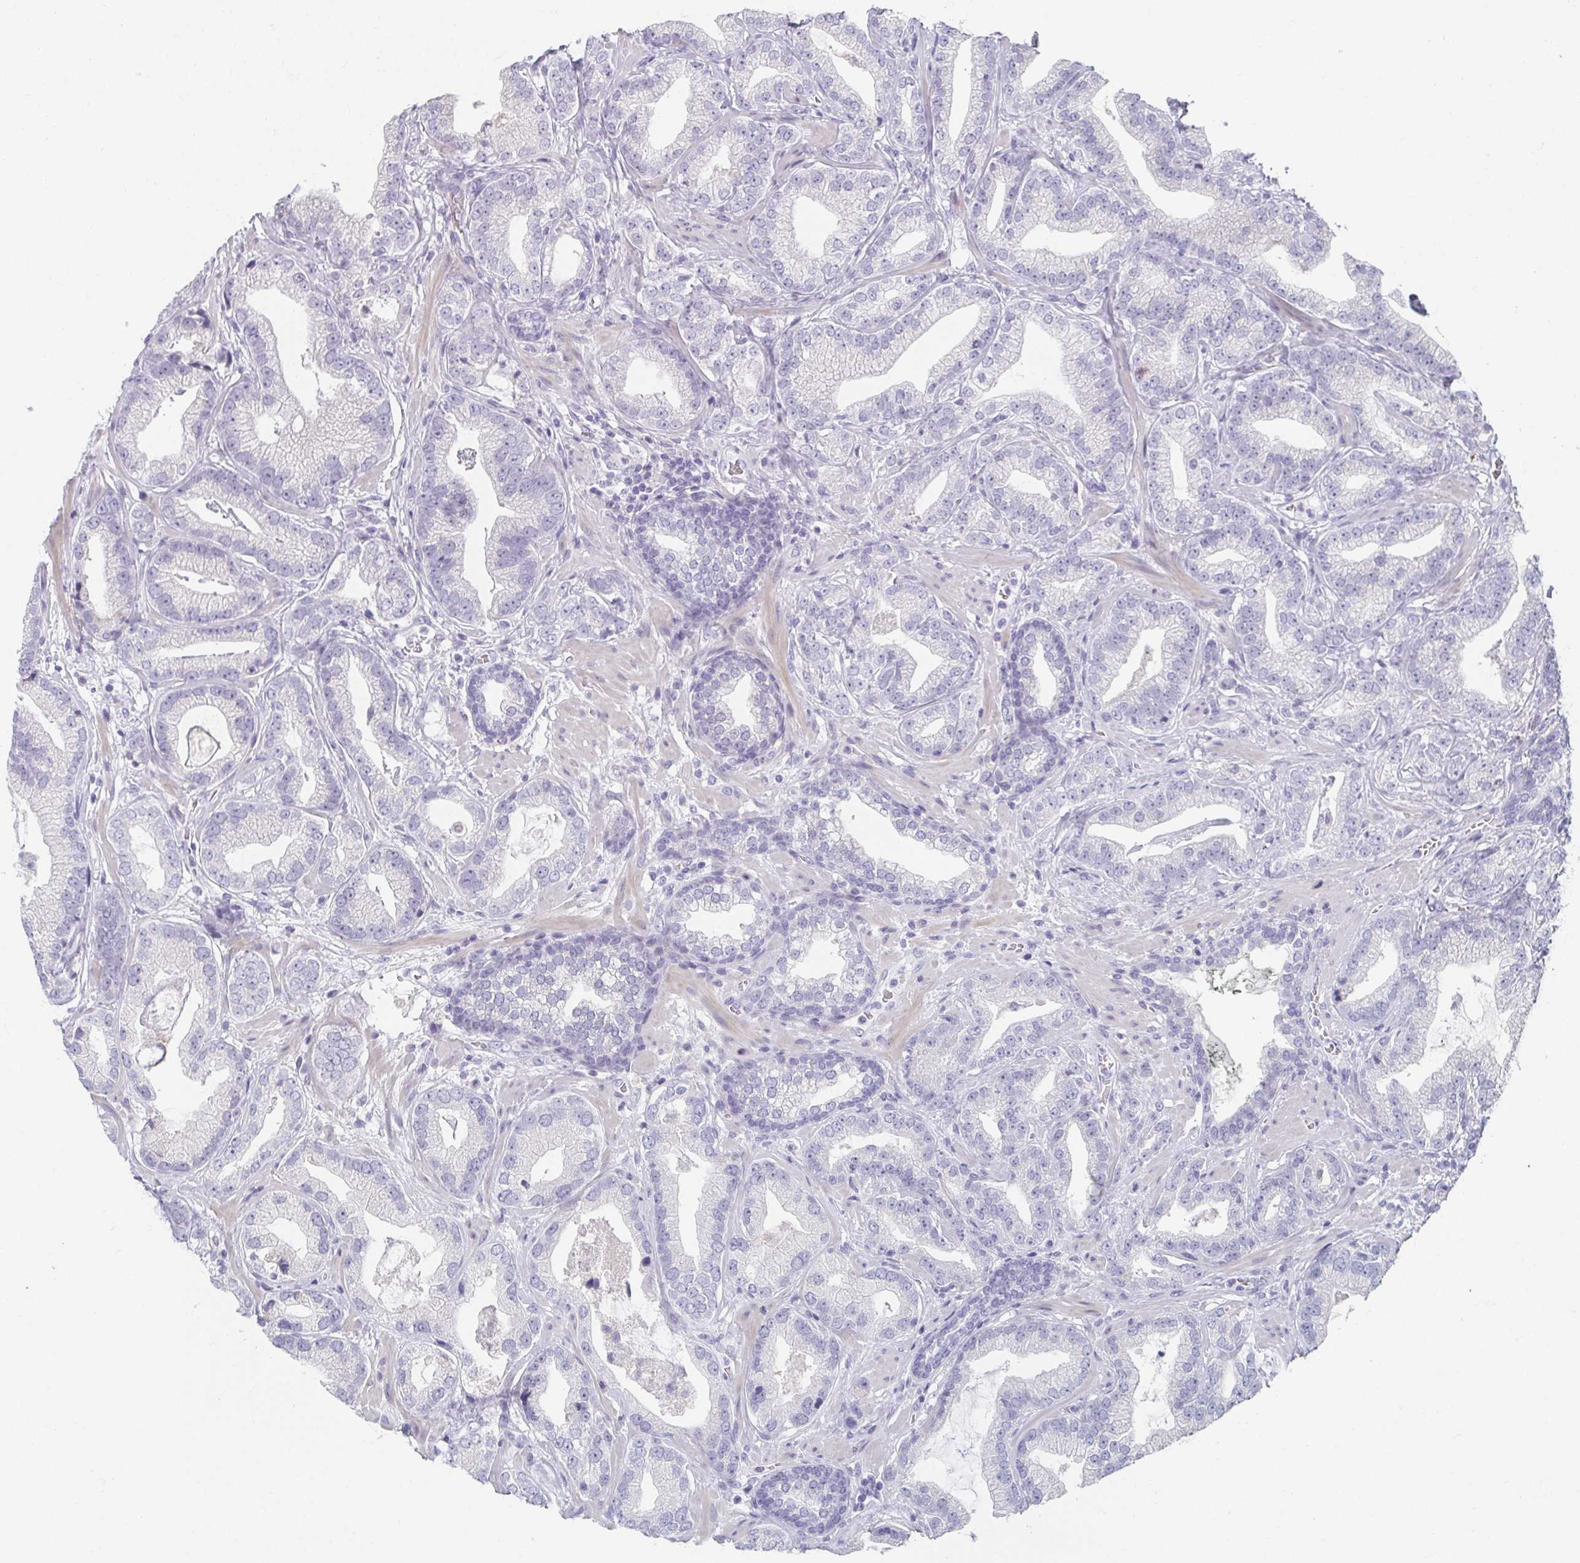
{"staining": {"intensity": "negative", "quantity": "none", "location": "none"}, "tissue": "prostate cancer", "cell_type": "Tumor cells", "image_type": "cancer", "snomed": [{"axis": "morphology", "description": "Adenocarcinoma, Low grade"}, {"axis": "topography", "description": "Prostate"}], "caption": "DAB (3,3'-diaminobenzidine) immunohistochemical staining of prostate cancer reveals no significant expression in tumor cells. (Immunohistochemistry (ihc), brightfield microscopy, high magnification).", "gene": "CAMKV", "patient": {"sex": "male", "age": 62}}